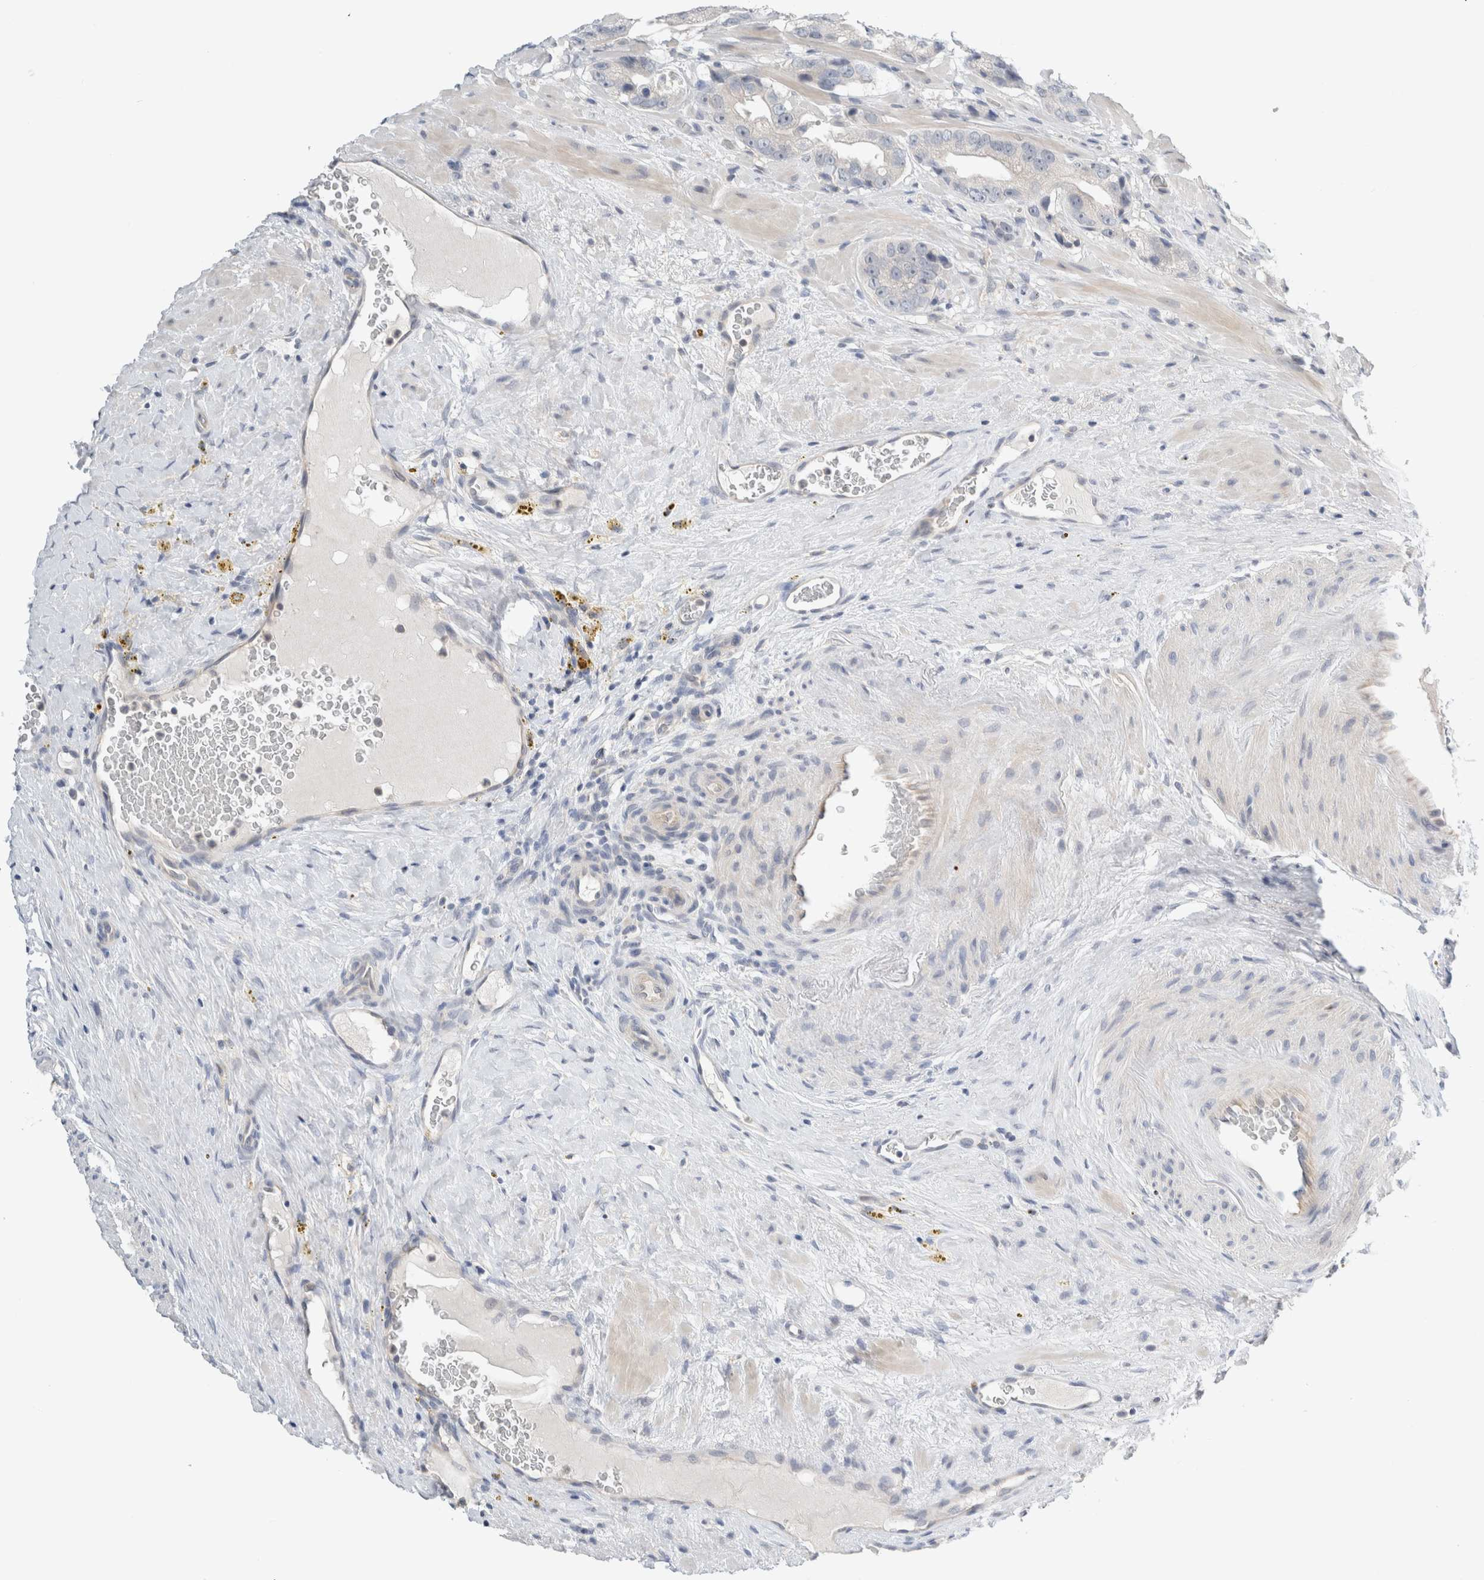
{"staining": {"intensity": "negative", "quantity": "none", "location": "none"}, "tissue": "prostate cancer", "cell_type": "Tumor cells", "image_type": "cancer", "snomed": [{"axis": "morphology", "description": "Adenocarcinoma, High grade"}, {"axis": "topography", "description": "Prostate"}], "caption": "An image of prostate adenocarcinoma (high-grade) stained for a protein reveals no brown staining in tumor cells.", "gene": "SDR16C5", "patient": {"sex": "male", "age": 63}}